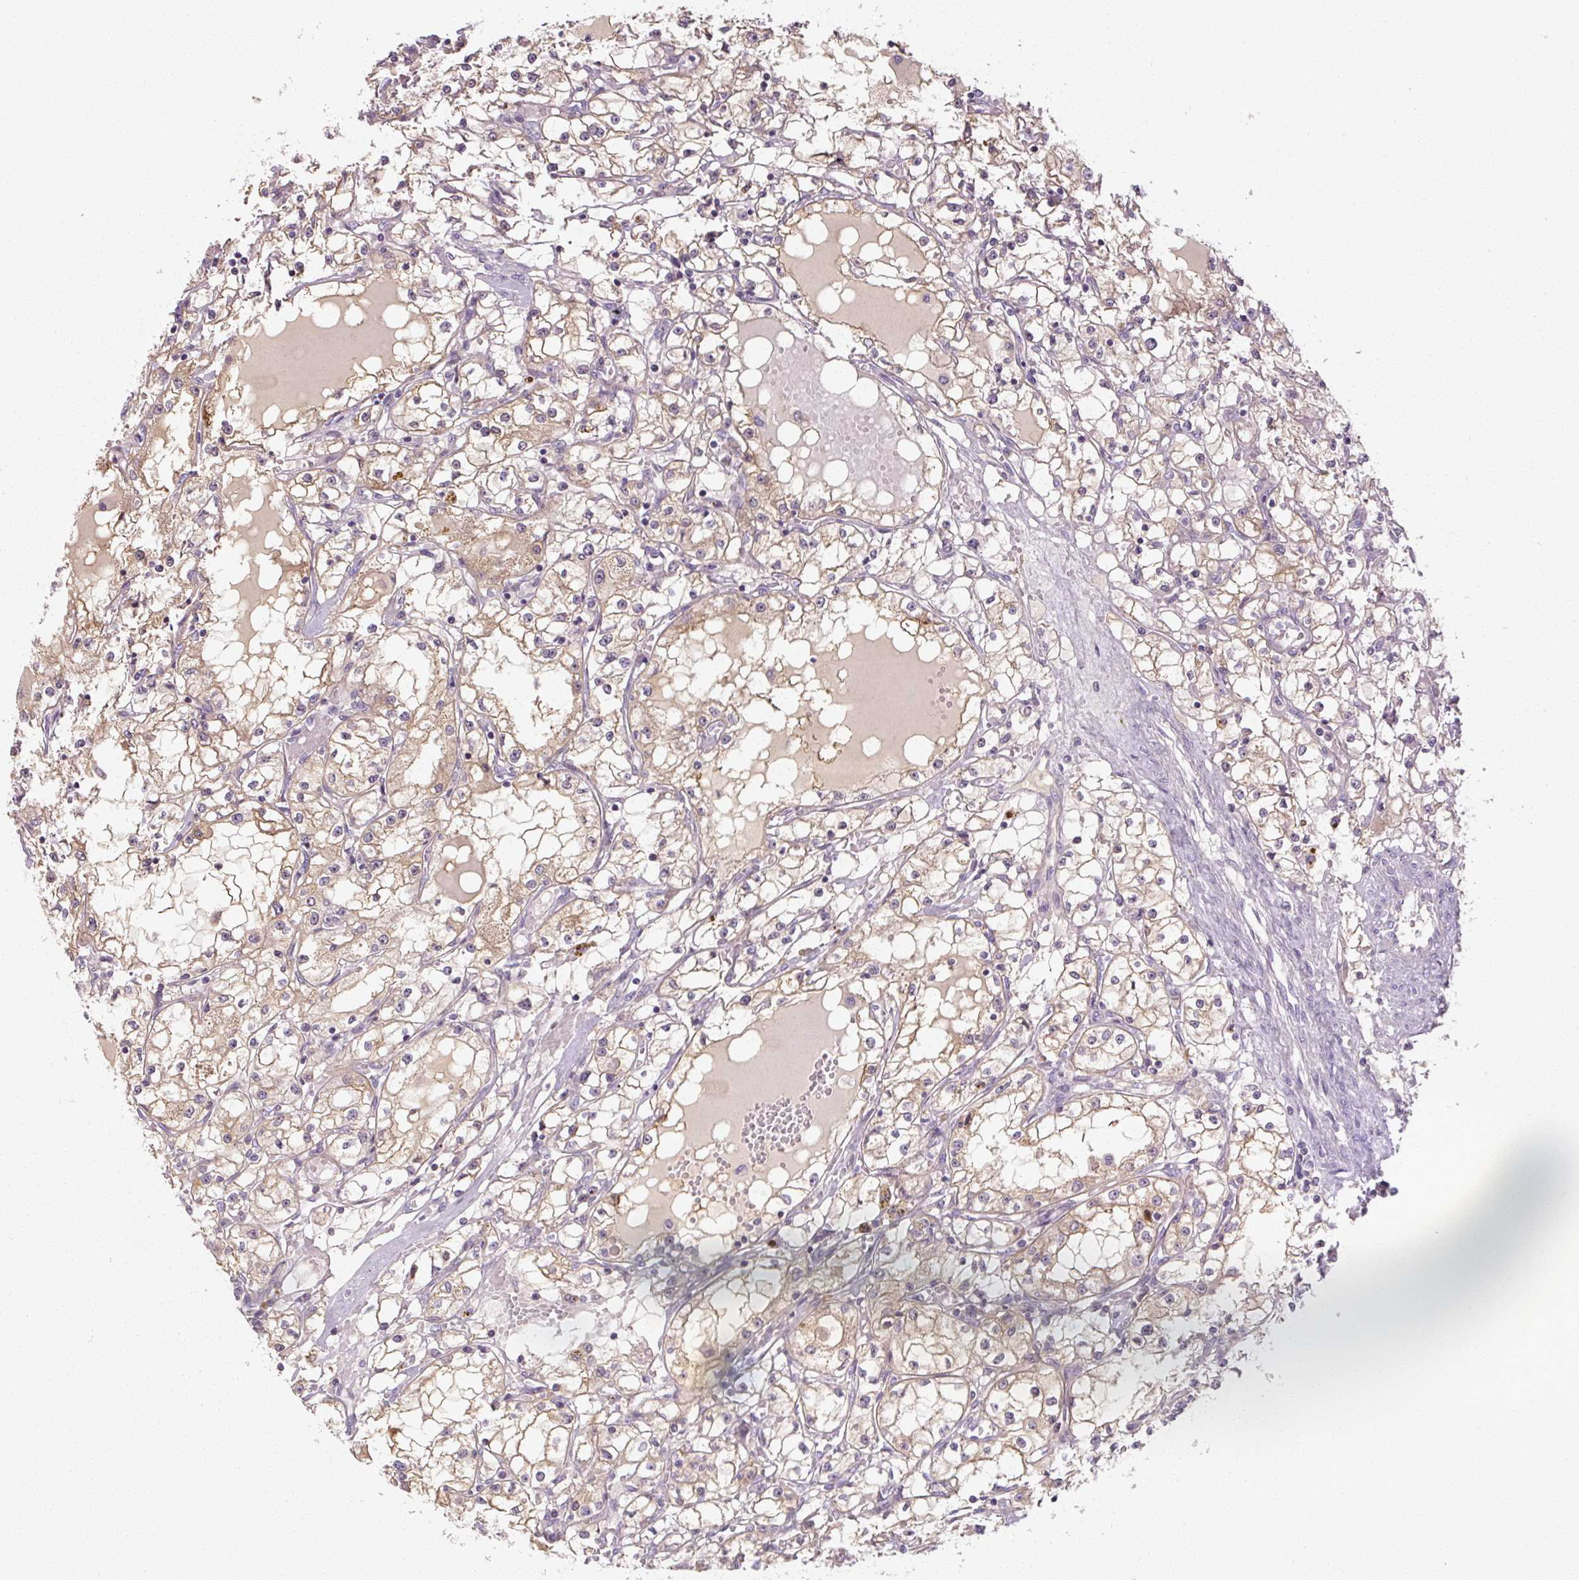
{"staining": {"intensity": "weak", "quantity": "<25%", "location": "cytoplasmic/membranous"}, "tissue": "renal cancer", "cell_type": "Tumor cells", "image_type": "cancer", "snomed": [{"axis": "morphology", "description": "Adenocarcinoma, NOS"}, {"axis": "topography", "description": "Kidney"}], "caption": "An image of renal adenocarcinoma stained for a protein exhibits no brown staining in tumor cells.", "gene": "RB1CC1", "patient": {"sex": "male", "age": 56}}